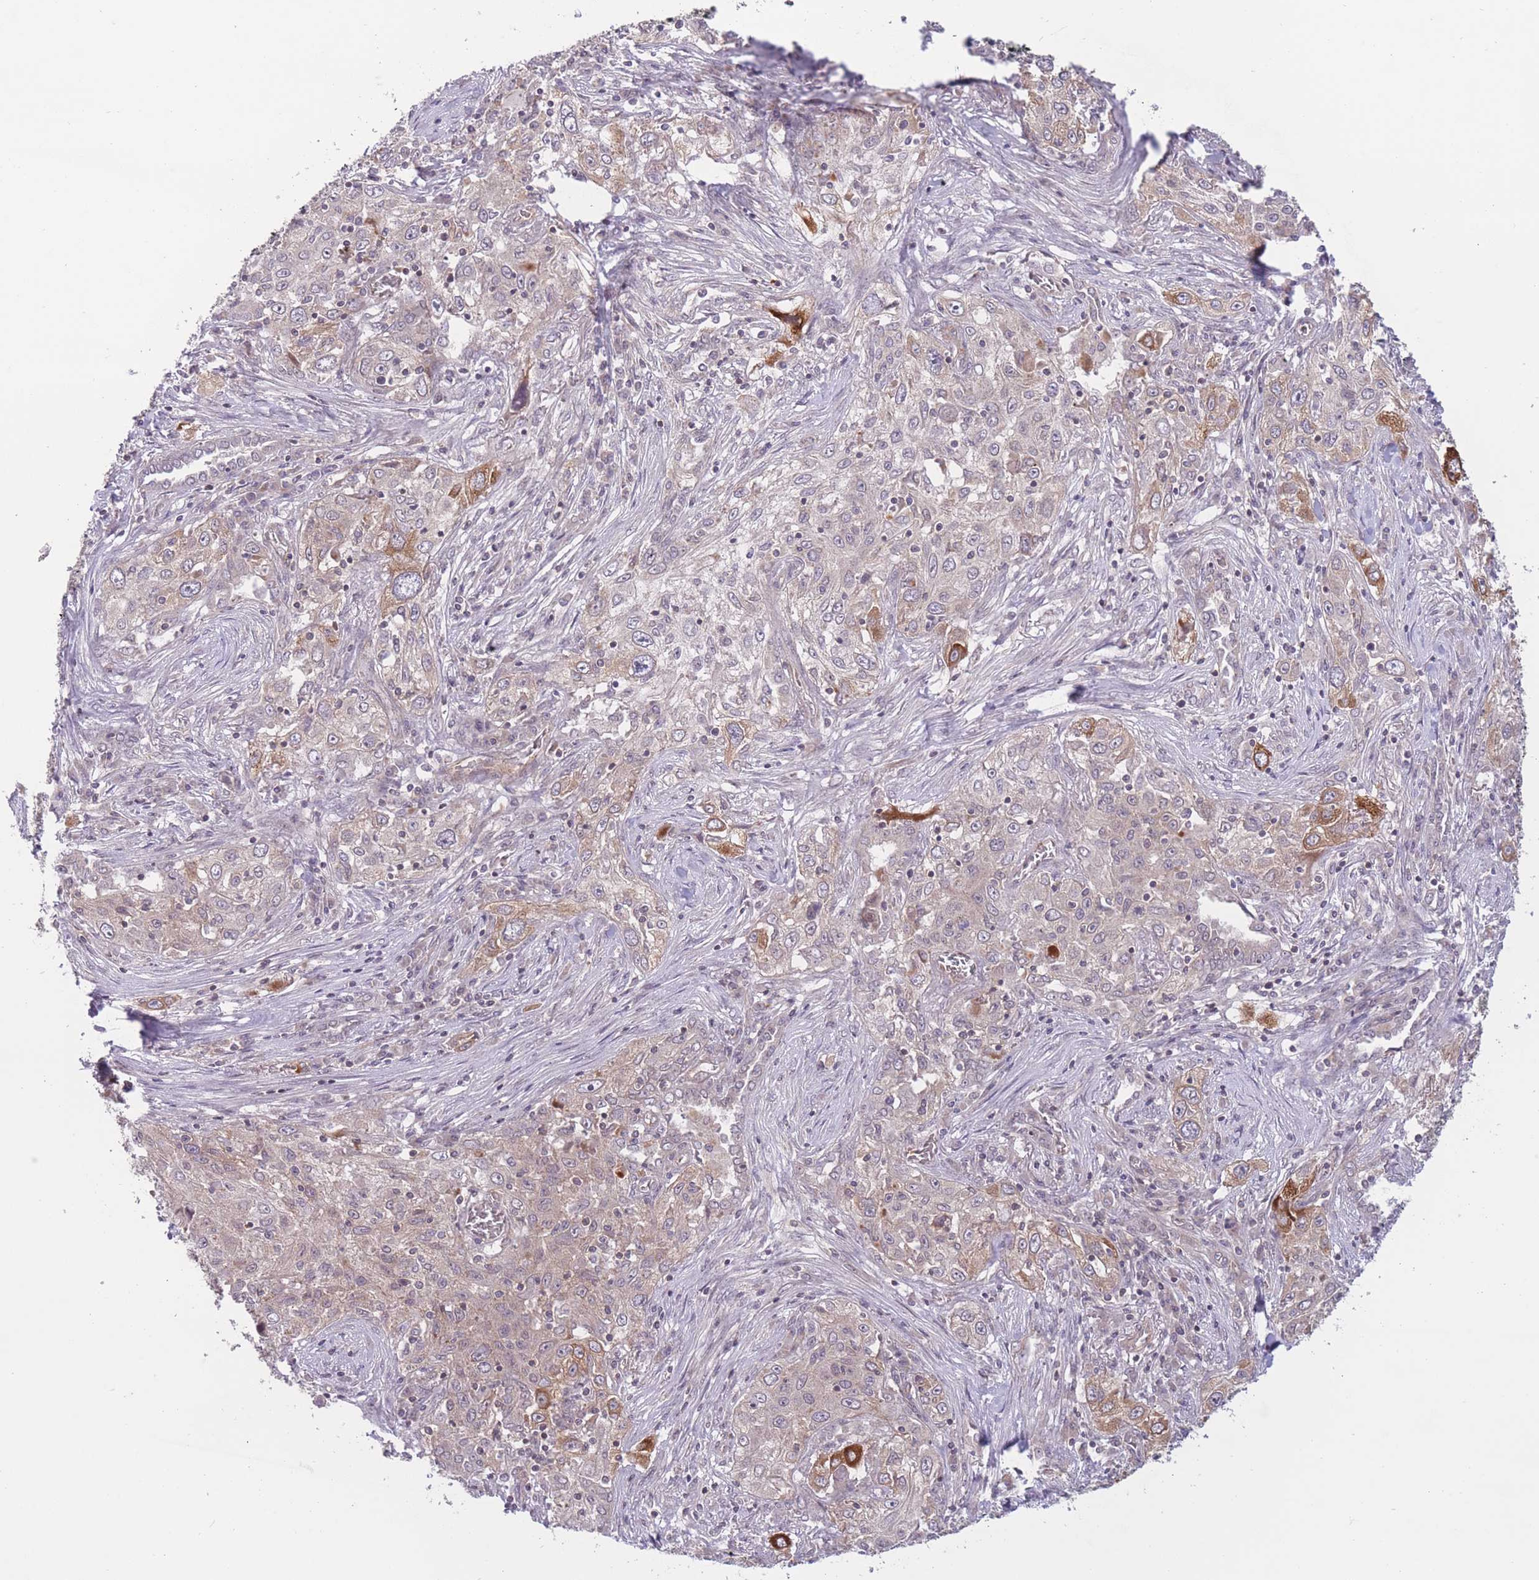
{"staining": {"intensity": "moderate", "quantity": "<25%", "location": "cytoplasmic/membranous"}, "tissue": "lung cancer", "cell_type": "Tumor cells", "image_type": "cancer", "snomed": [{"axis": "morphology", "description": "Squamous cell carcinoma, NOS"}, {"axis": "topography", "description": "Lung"}], "caption": "A low amount of moderate cytoplasmic/membranous expression is seen in about <25% of tumor cells in lung cancer (squamous cell carcinoma) tissue. The staining was performed using DAB (3,3'-diaminobenzidine) to visualize the protein expression in brown, while the nuclei were stained in blue with hematoxylin (Magnification: 20x).", "gene": "FUT5", "patient": {"sex": "female", "age": 69}}